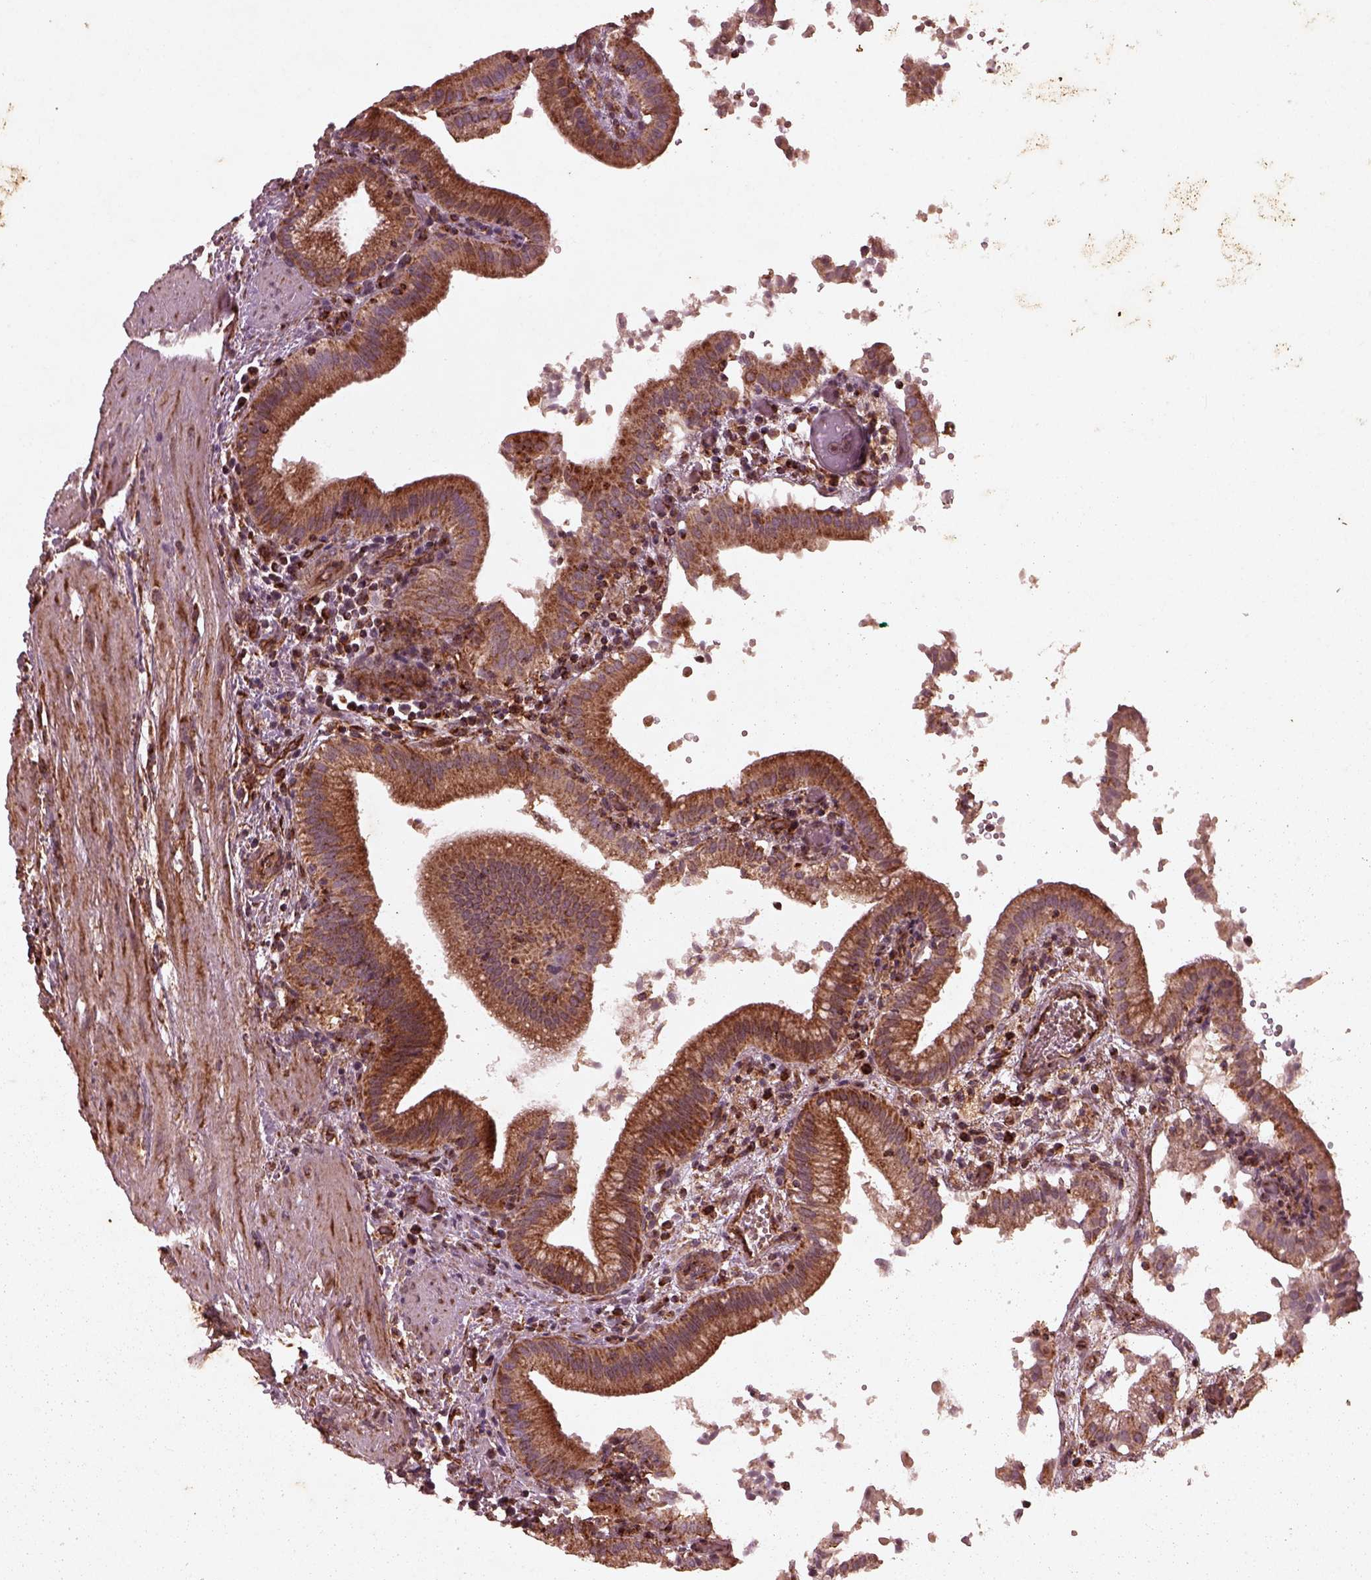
{"staining": {"intensity": "strong", "quantity": ">75%", "location": "cytoplasmic/membranous"}, "tissue": "gallbladder", "cell_type": "Glandular cells", "image_type": "normal", "snomed": [{"axis": "morphology", "description": "Normal tissue, NOS"}, {"axis": "topography", "description": "Gallbladder"}], "caption": "DAB (3,3'-diaminobenzidine) immunohistochemical staining of benign gallbladder reveals strong cytoplasmic/membranous protein expression in about >75% of glandular cells. (Brightfield microscopy of DAB IHC at high magnification).", "gene": "ENSG00000285130", "patient": {"sex": "male", "age": 42}}